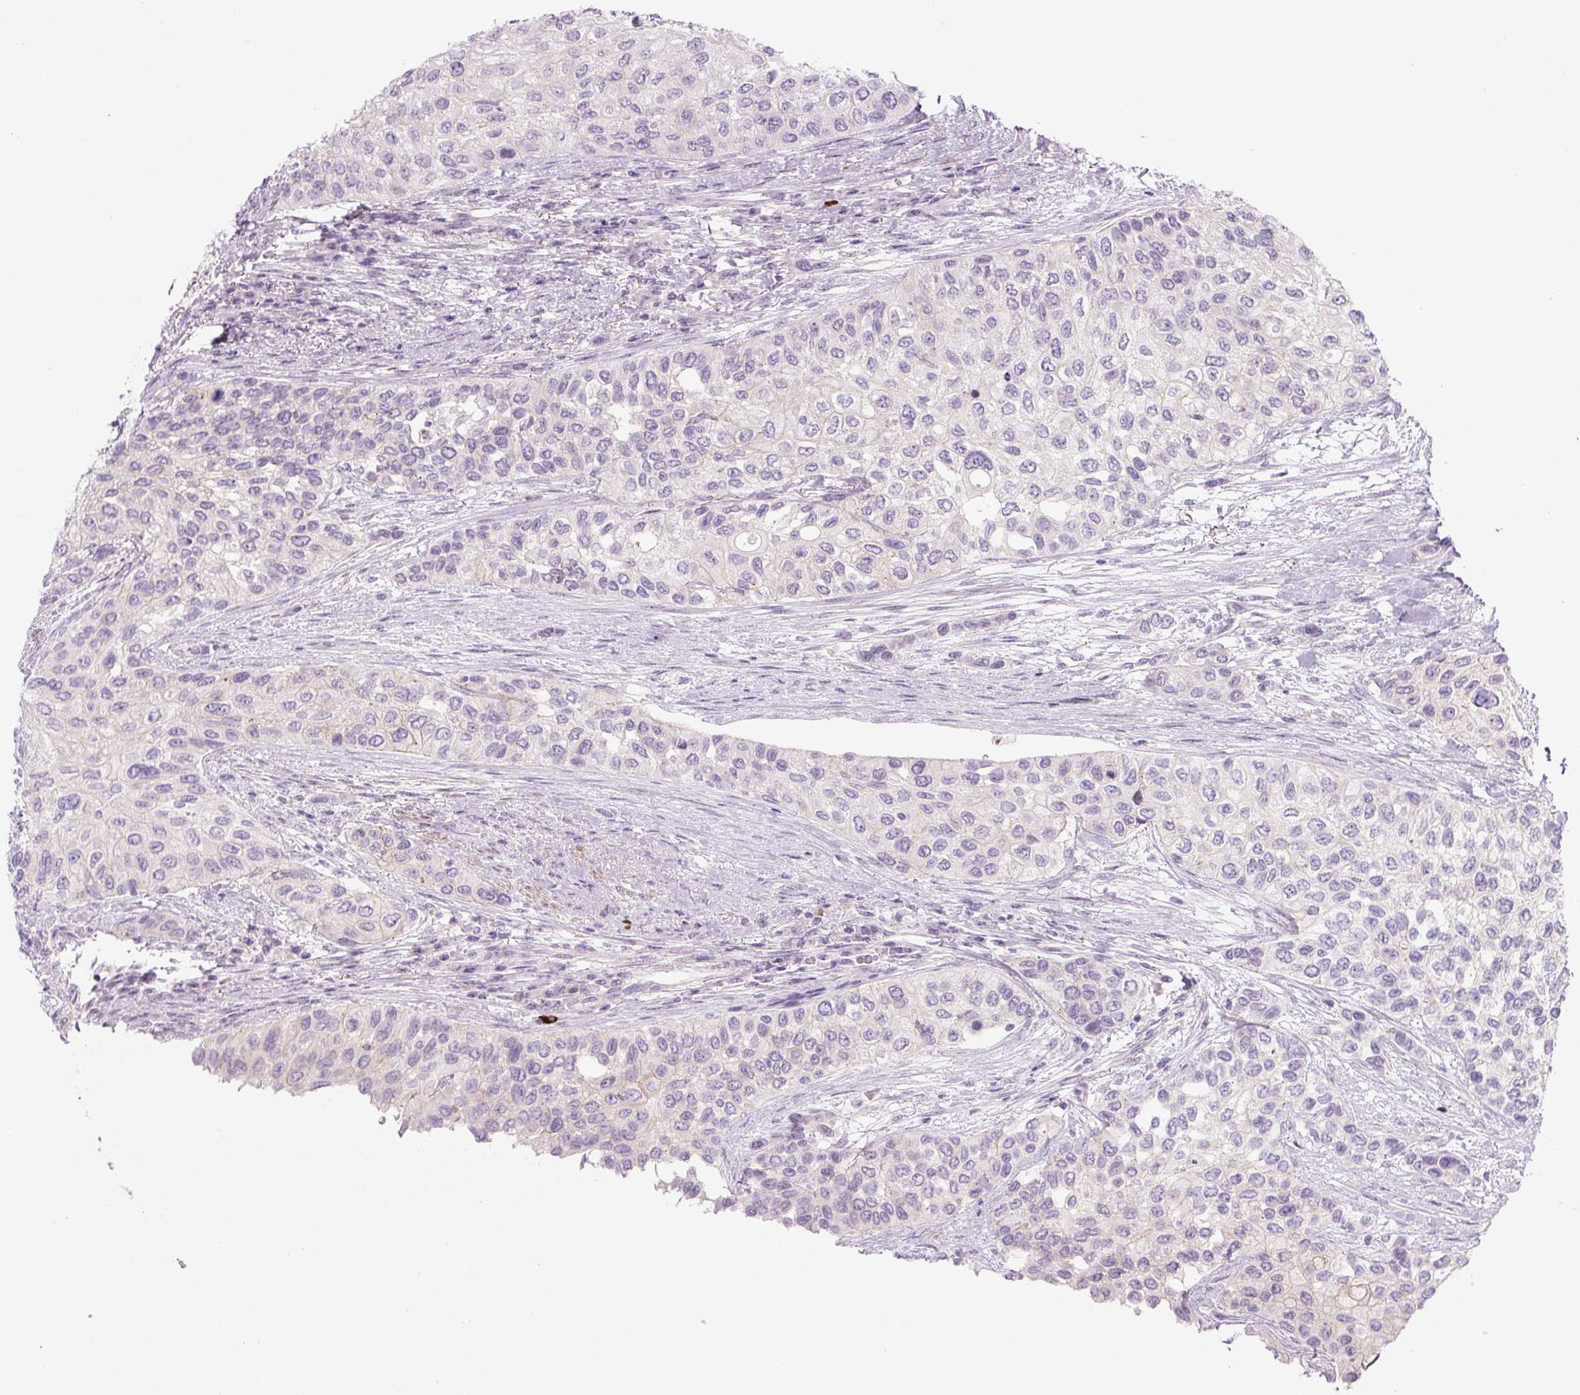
{"staining": {"intensity": "negative", "quantity": "none", "location": "none"}, "tissue": "urothelial cancer", "cell_type": "Tumor cells", "image_type": "cancer", "snomed": [{"axis": "morphology", "description": "Normal tissue, NOS"}, {"axis": "morphology", "description": "Urothelial carcinoma, High grade"}, {"axis": "topography", "description": "Vascular tissue"}, {"axis": "topography", "description": "Urinary bladder"}], "caption": "Urothelial cancer was stained to show a protein in brown. There is no significant positivity in tumor cells.", "gene": "PRM1", "patient": {"sex": "female", "age": 56}}